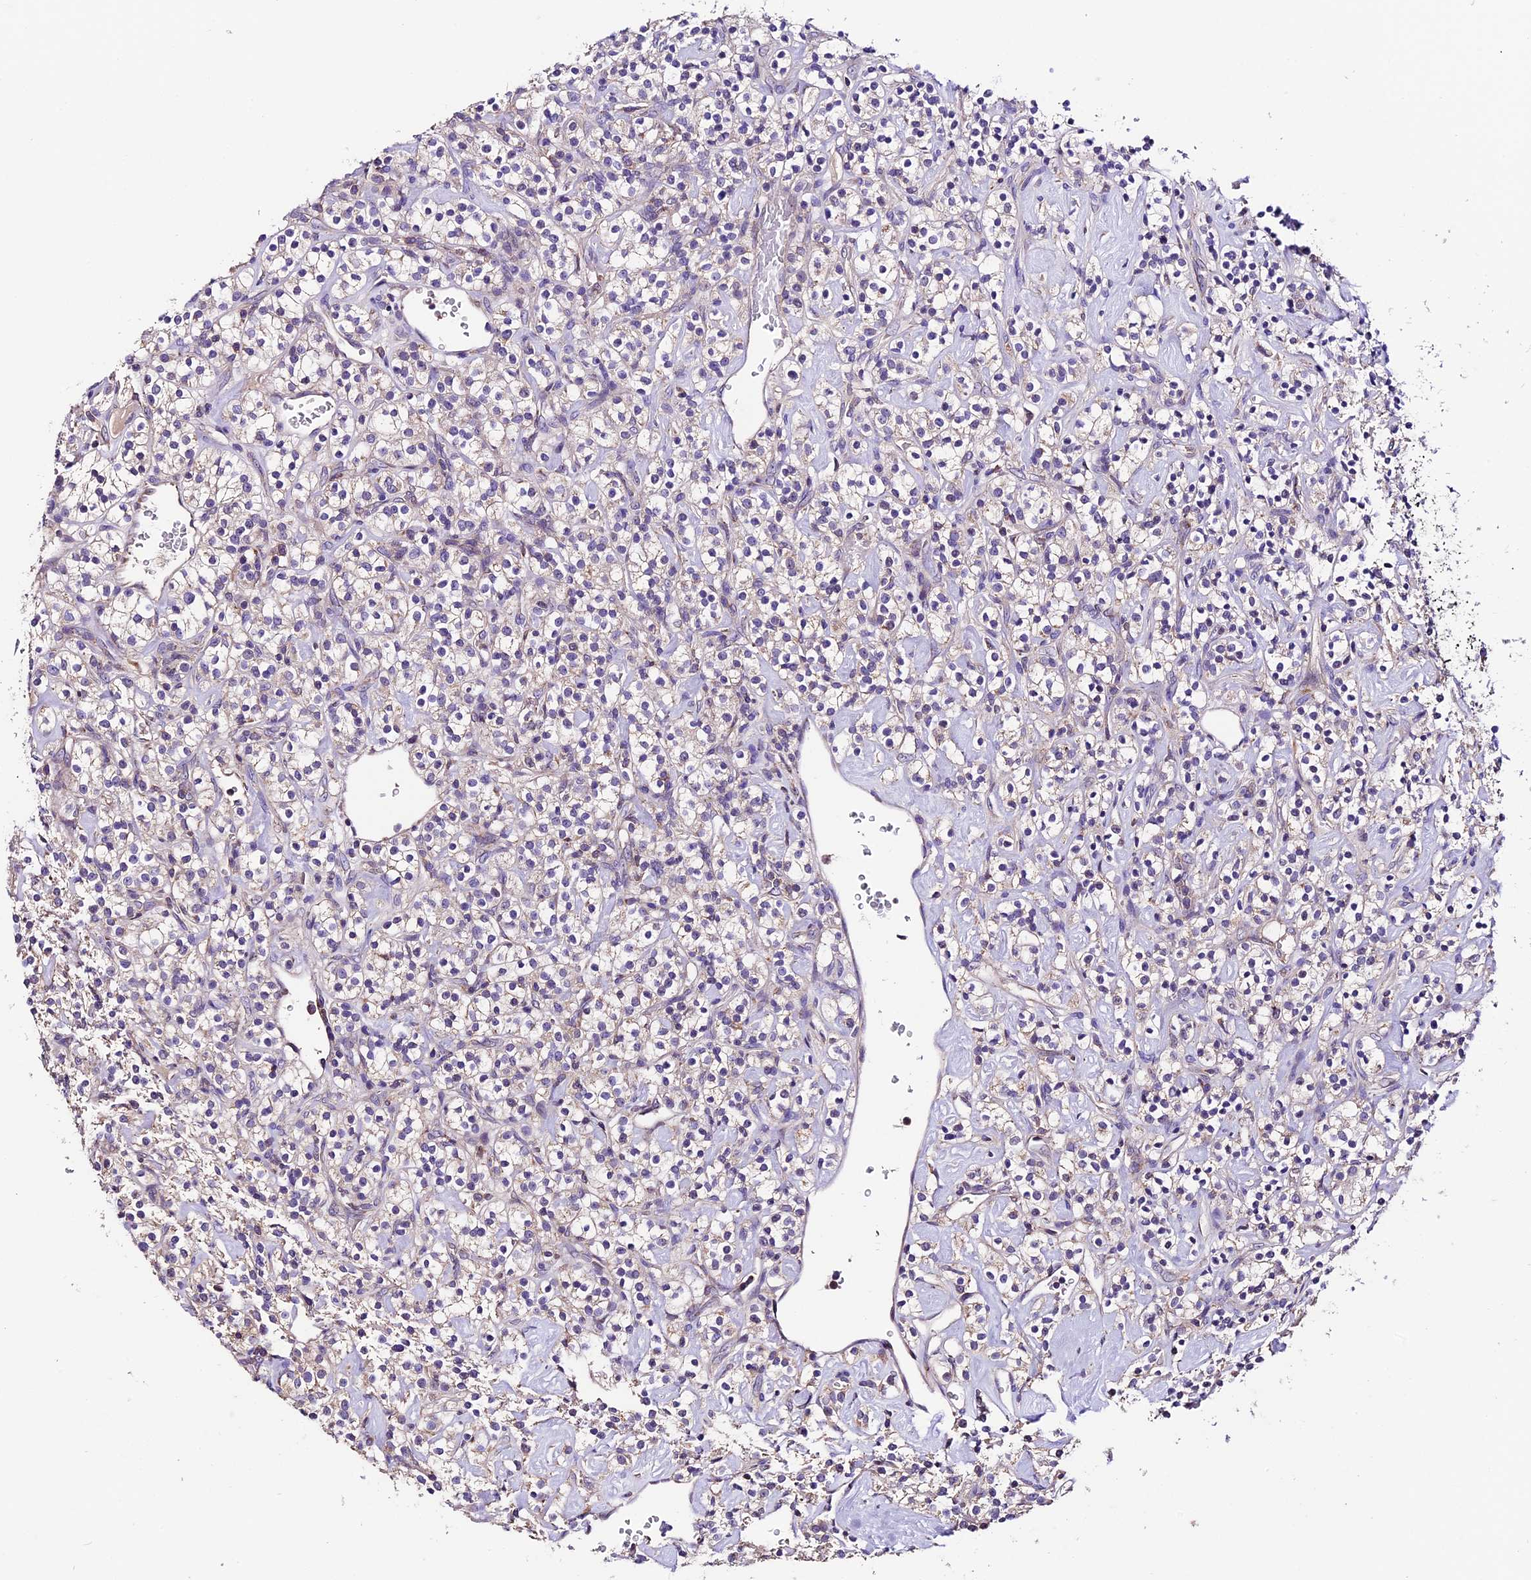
{"staining": {"intensity": "negative", "quantity": "none", "location": "none"}, "tissue": "renal cancer", "cell_type": "Tumor cells", "image_type": "cancer", "snomed": [{"axis": "morphology", "description": "Adenocarcinoma, NOS"}, {"axis": "topography", "description": "Kidney"}], "caption": "Immunohistochemical staining of renal adenocarcinoma shows no significant expression in tumor cells.", "gene": "DDX28", "patient": {"sex": "male", "age": 77}}